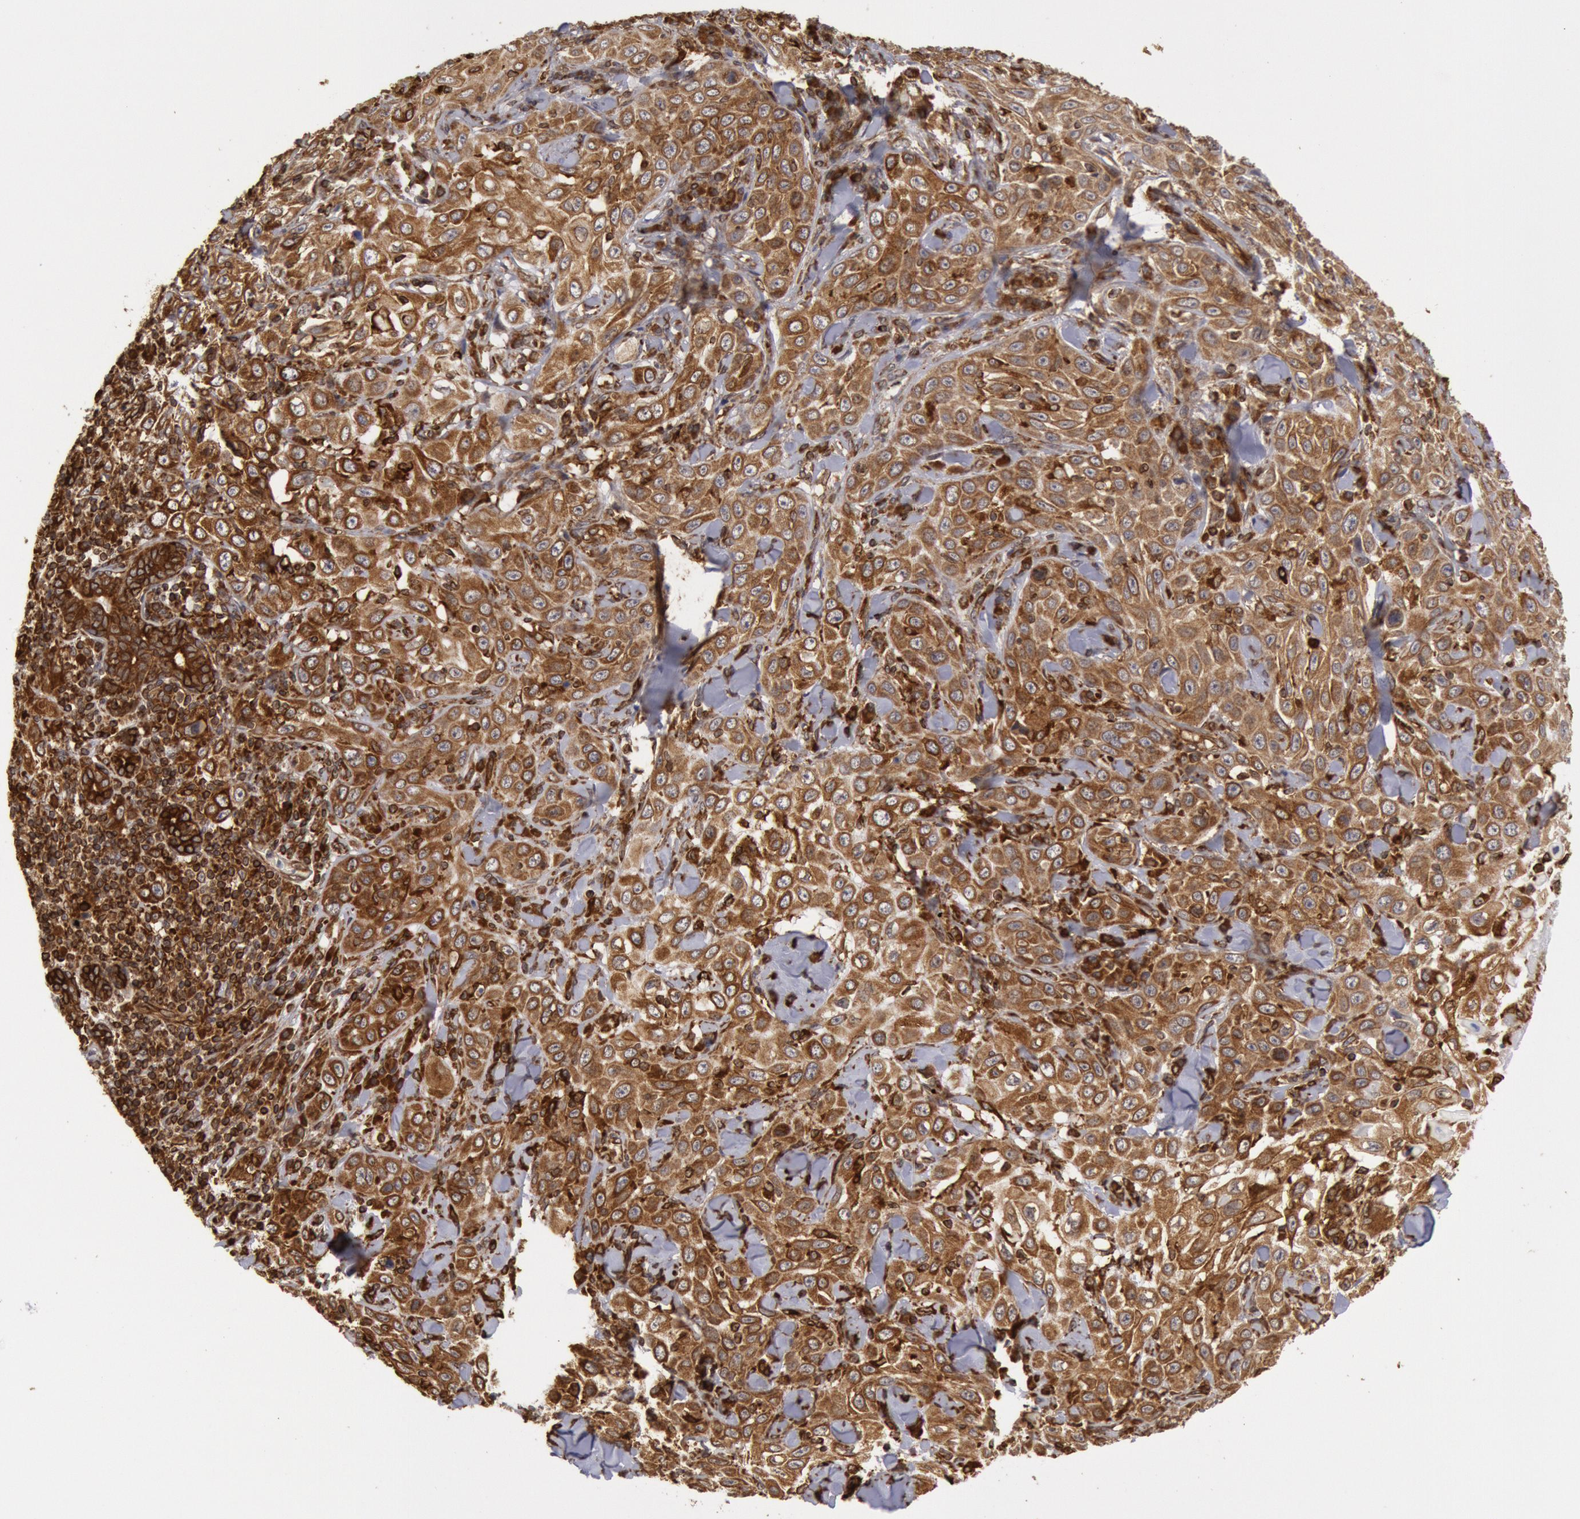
{"staining": {"intensity": "strong", "quantity": ">75%", "location": "cytoplasmic/membranous"}, "tissue": "skin cancer", "cell_type": "Tumor cells", "image_type": "cancer", "snomed": [{"axis": "morphology", "description": "Squamous cell carcinoma, NOS"}, {"axis": "topography", "description": "Skin"}], "caption": "Skin squamous cell carcinoma tissue displays strong cytoplasmic/membranous positivity in about >75% of tumor cells, visualized by immunohistochemistry. (Stains: DAB in brown, nuclei in blue, Microscopy: brightfield microscopy at high magnification).", "gene": "TAP2", "patient": {"sex": "male", "age": 84}}